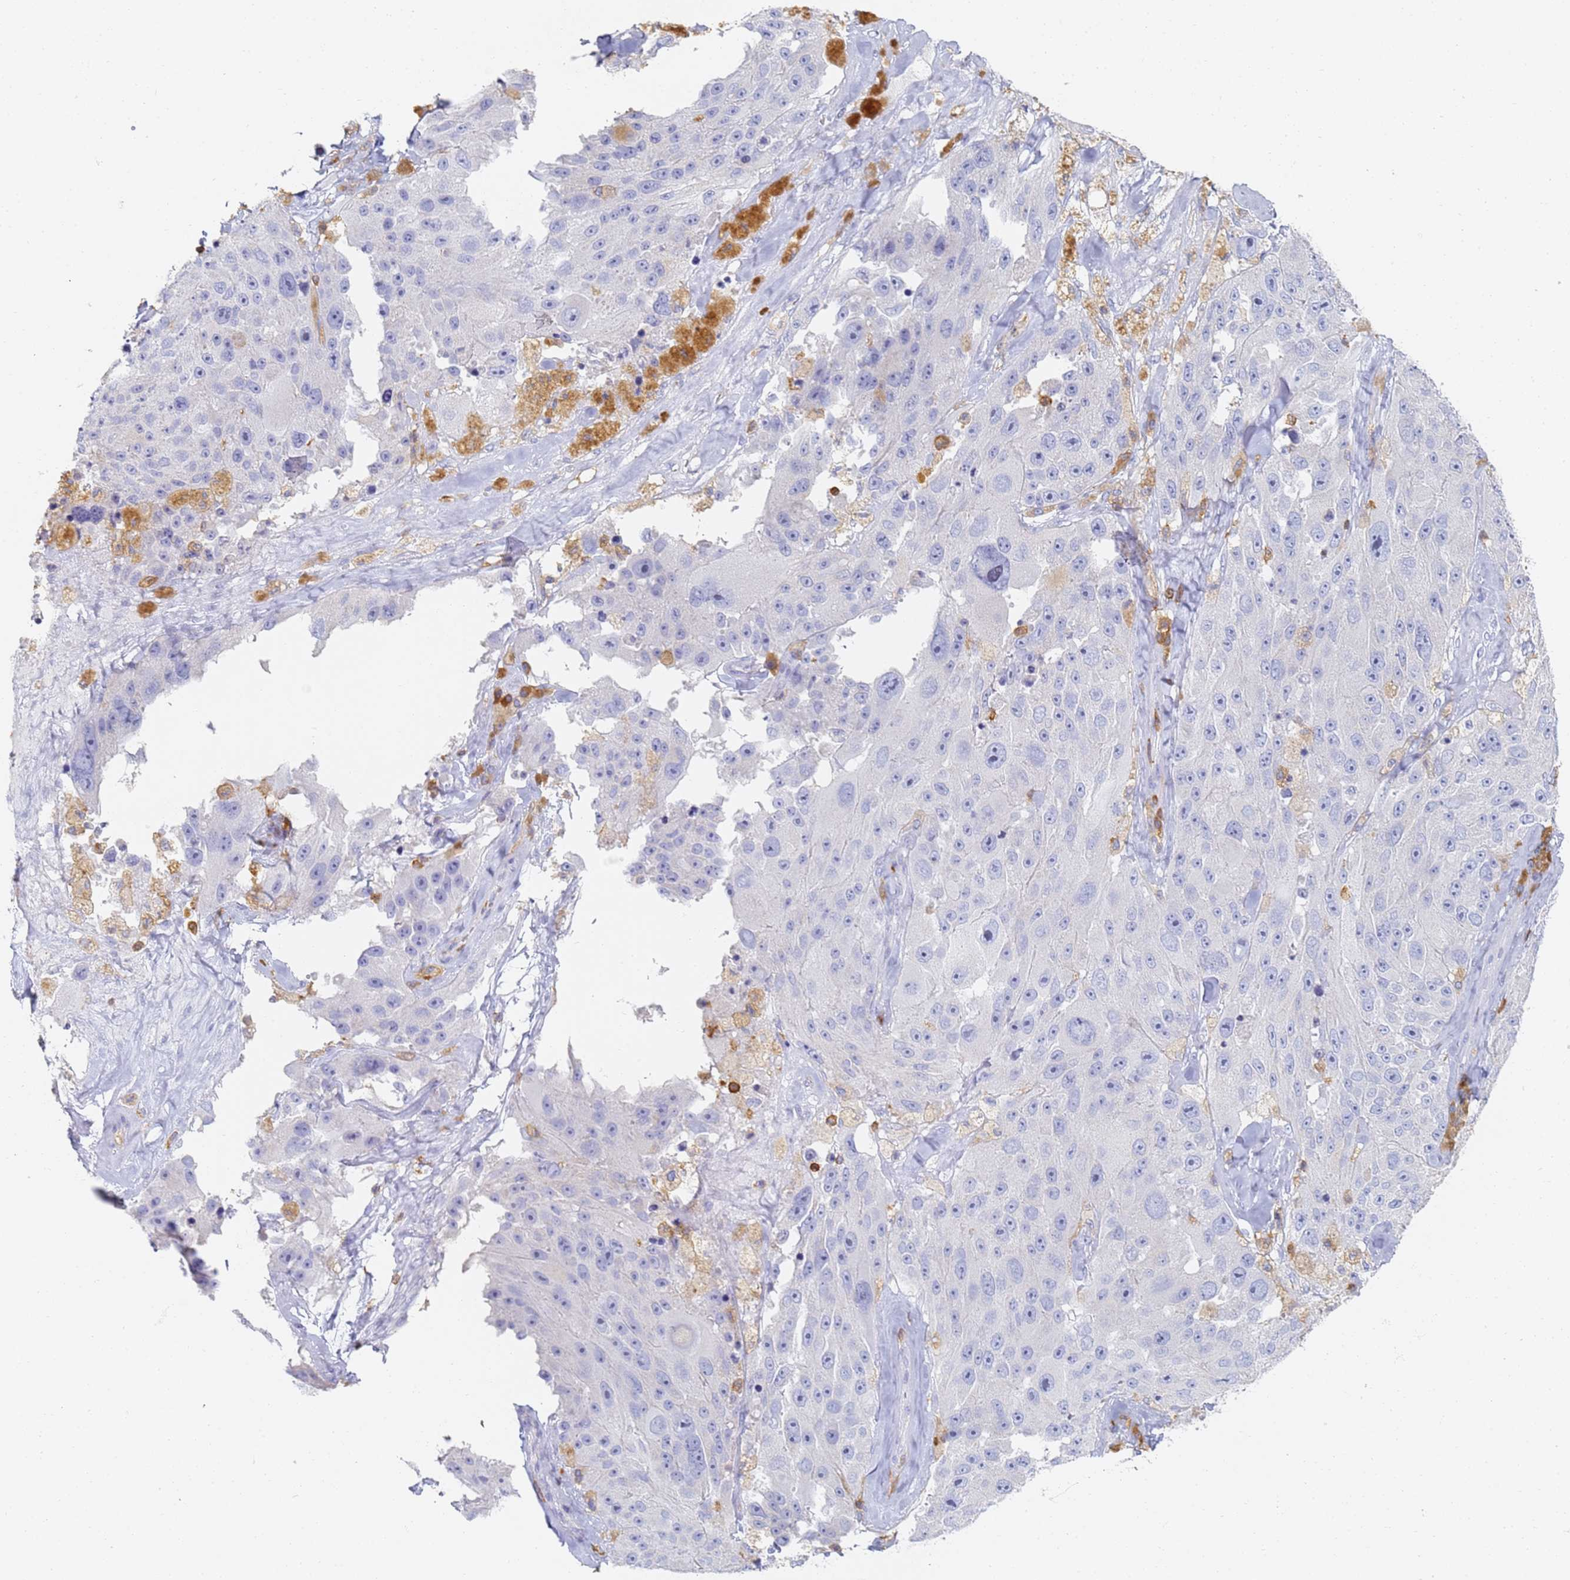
{"staining": {"intensity": "negative", "quantity": "none", "location": "none"}, "tissue": "melanoma", "cell_type": "Tumor cells", "image_type": "cancer", "snomed": [{"axis": "morphology", "description": "Malignant melanoma, Metastatic site"}, {"axis": "topography", "description": "Lymph node"}], "caption": "Photomicrograph shows no significant protein staining in tumor cells of malignant melanoma (metastatic site).", "gene": "BIN2", "patient": {"sex": "male", "age": 62}}